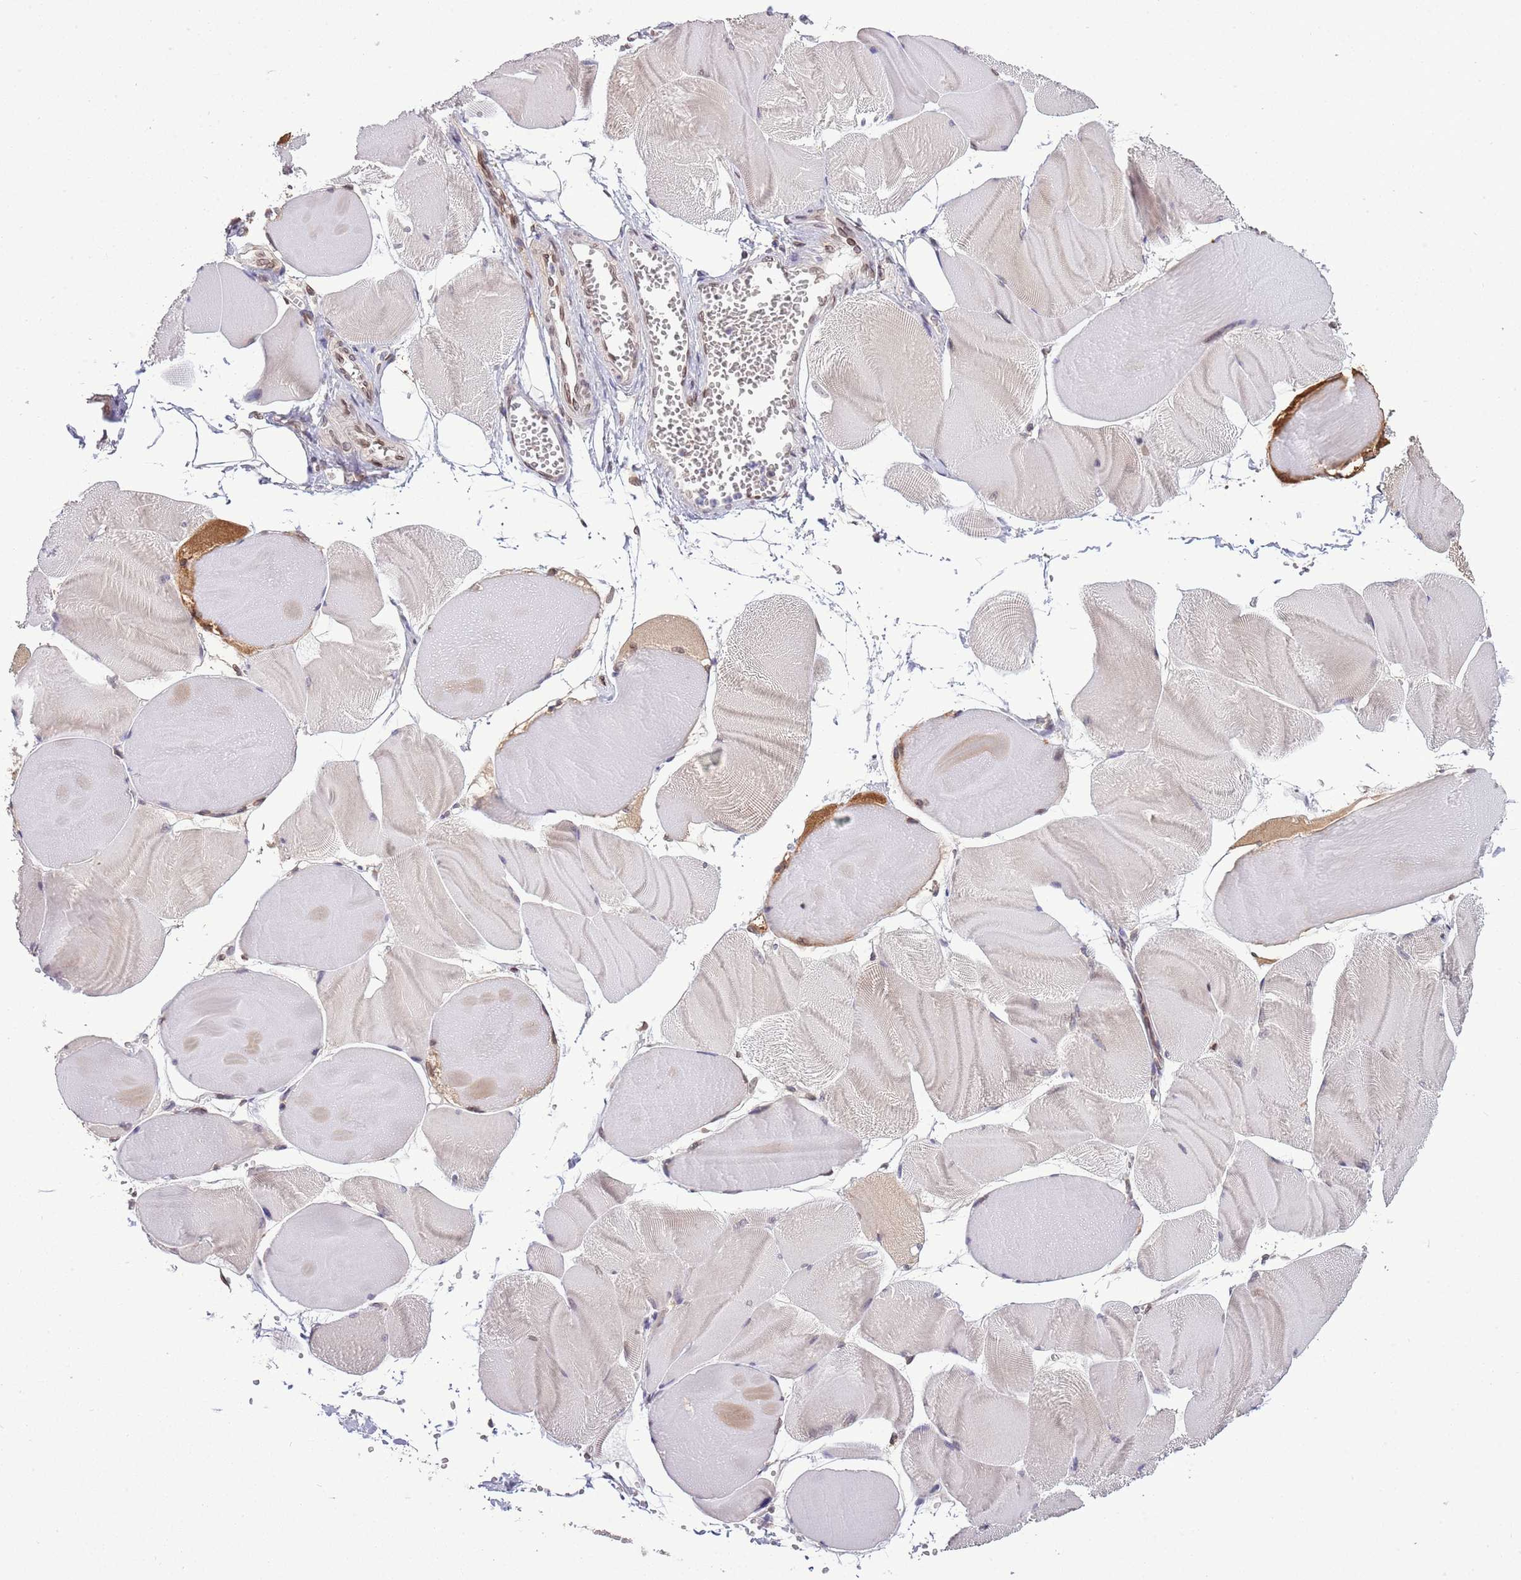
{"staining": {"intensity": "weak", "quantity": "<25%", "location": "cytoplasmic/membranous,nuclear"}, "tissue": "skeletal muscle", "cell_type": "Myocytes", "image_type": "normal", "snomed": [{"axis": "morphology", "description": "Normal tissue, NOS"}, {"axis": "morphology", "description": "Basal cell carcinoma"}, {"axis": "topography", "description": "Skeletal muscle"}], "caption": "A high-resolution histopathology image shows immunohistochemistry (IHC) staining of normal skeletal muscle, which shows no significant staining in myocytes. The staining is performed using DAB brown chromogen with nuclei counter-stained in using hematoxylin.", "gene": "ZNF665", "patient": {"sex": "female", "age": 64}}